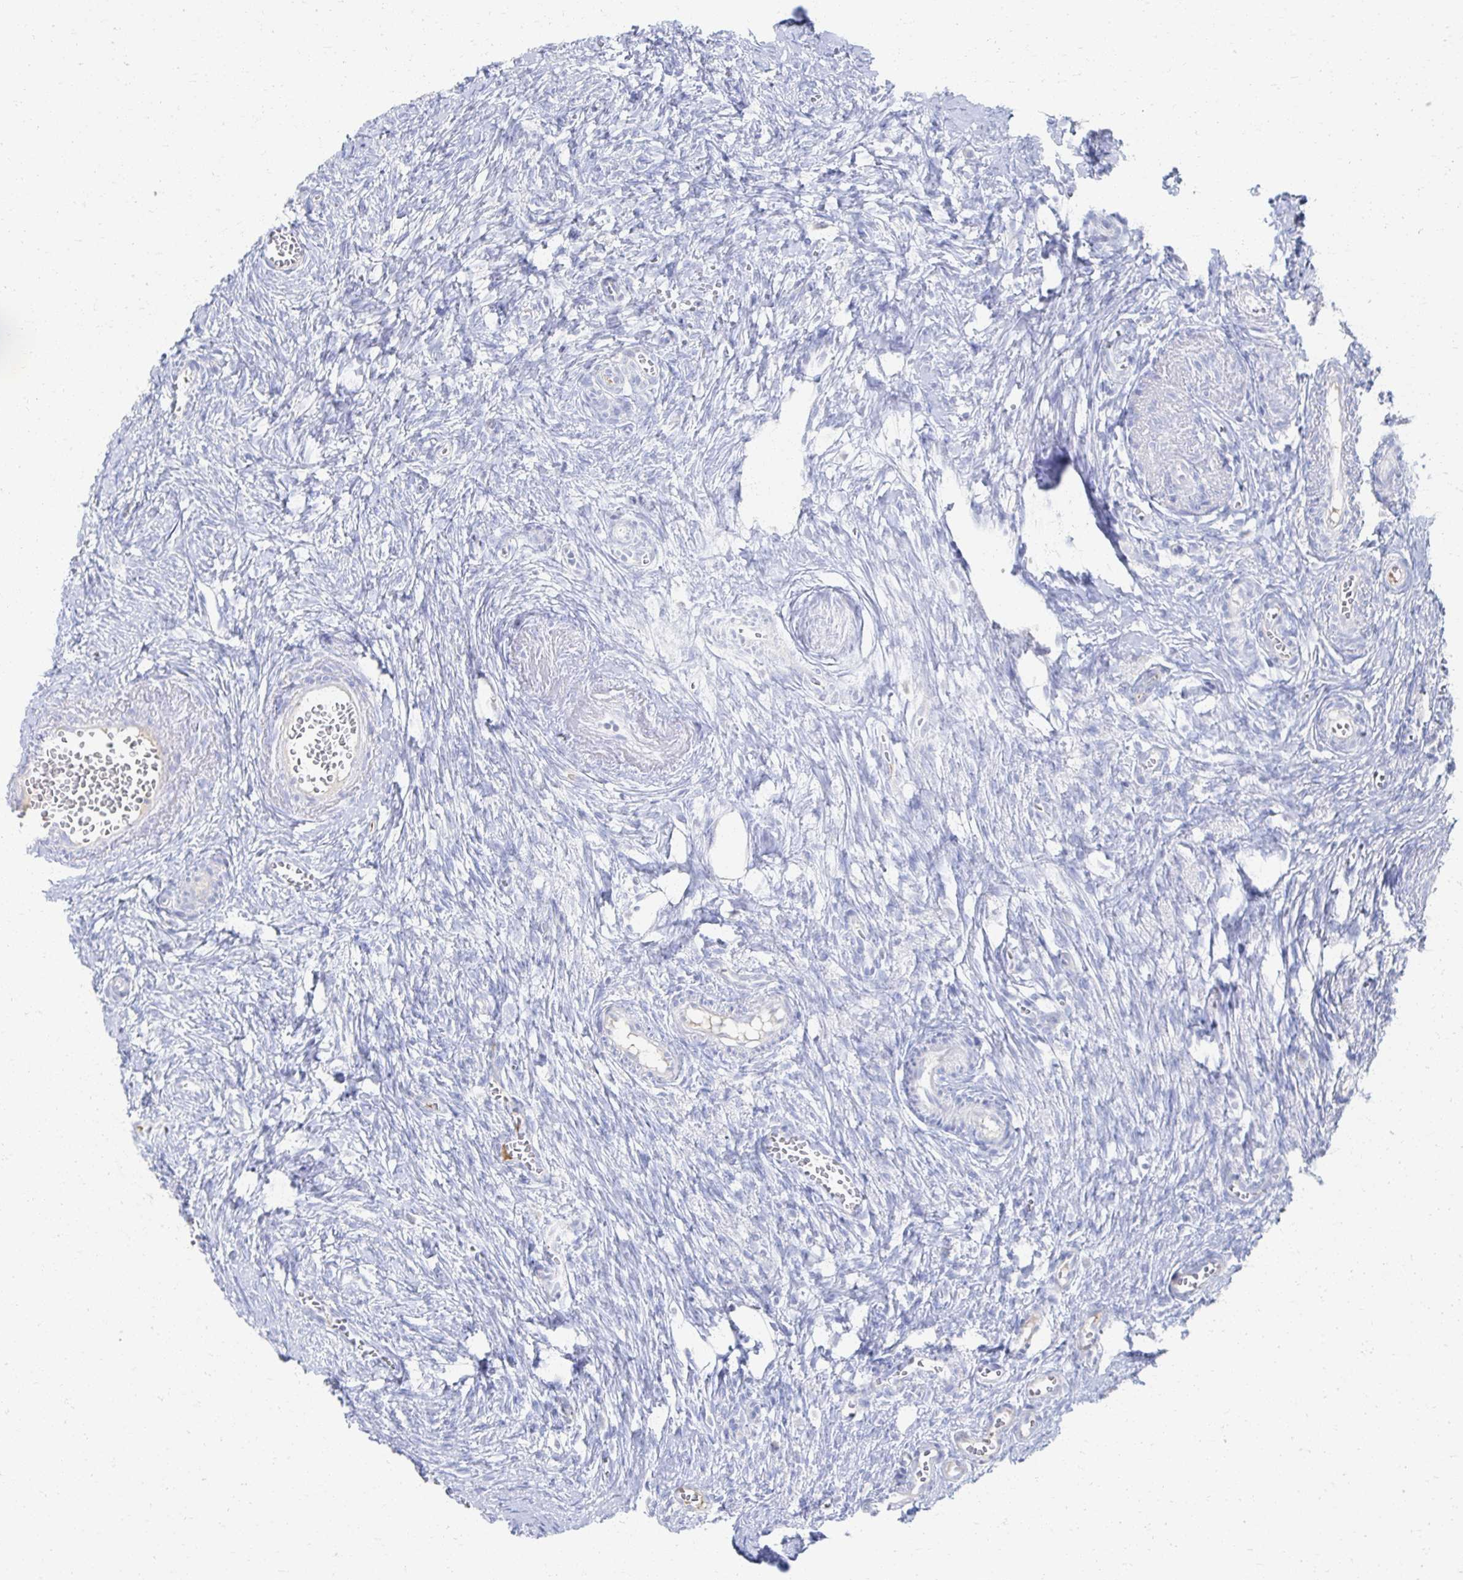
{"staining": {"intensity": "negative", "quantity": "none", "location": "none"}, "tissue": "ovary", "cell_type": "Follicle cells", "image_type": "normal", "snomed": [{"axis": "morphology", "description": "Normal tissue, NOS"}, {"axis": "topography", "description": "Ovary"}], "caption": "Immunohistochemistry (IHC) of benign ovary displays no staining in follicle cells. (DAB (3,3'-diaminobenzidine) immunohistochemistry (IHC) with hematoxylin counter stain).", "gene": "PRR20A", "patient": {"sex": "female", "age": 41}}